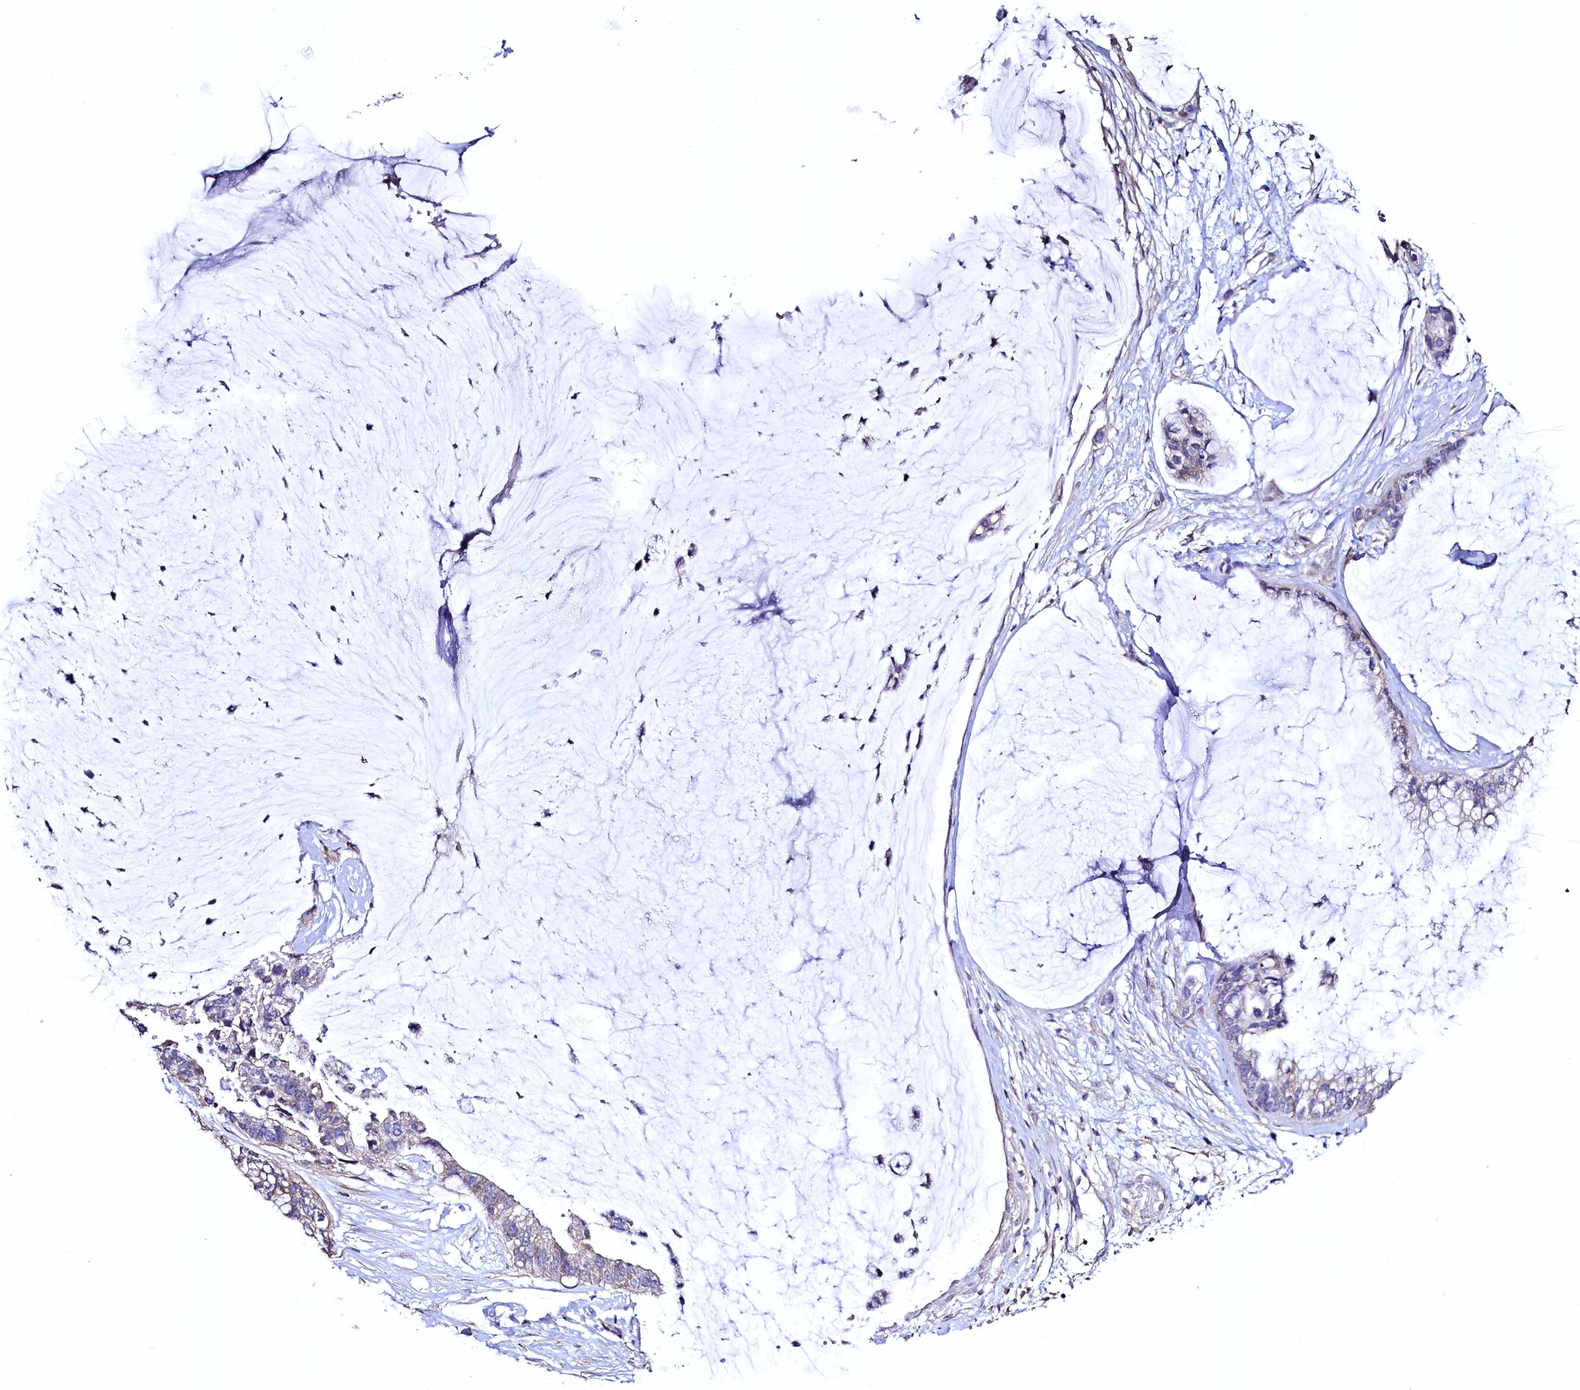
{"staining": {"intensity": "weak", "quantity": "<25%", "location": "cytoplasmic/membranous"}, "tissue": "ovarian cancer", "cell_type": "Tumor cells", "image_type": "cancer", "snomed": [{"axis": "morphology", "description": "Cystadenocarcinoma, mucinous, NOS"}, {"axis": "topography", "description": "Ovary"}], "caption": "This image is of ovarian cancer (mucinous cystadenocarcinoma) stained with IHC to label a protein in brown with the nuclei are counter-stained blue. There is no positivity in tumor cells.", "gene": "PALM", "patient": {"sex": "female", "age": 39}}